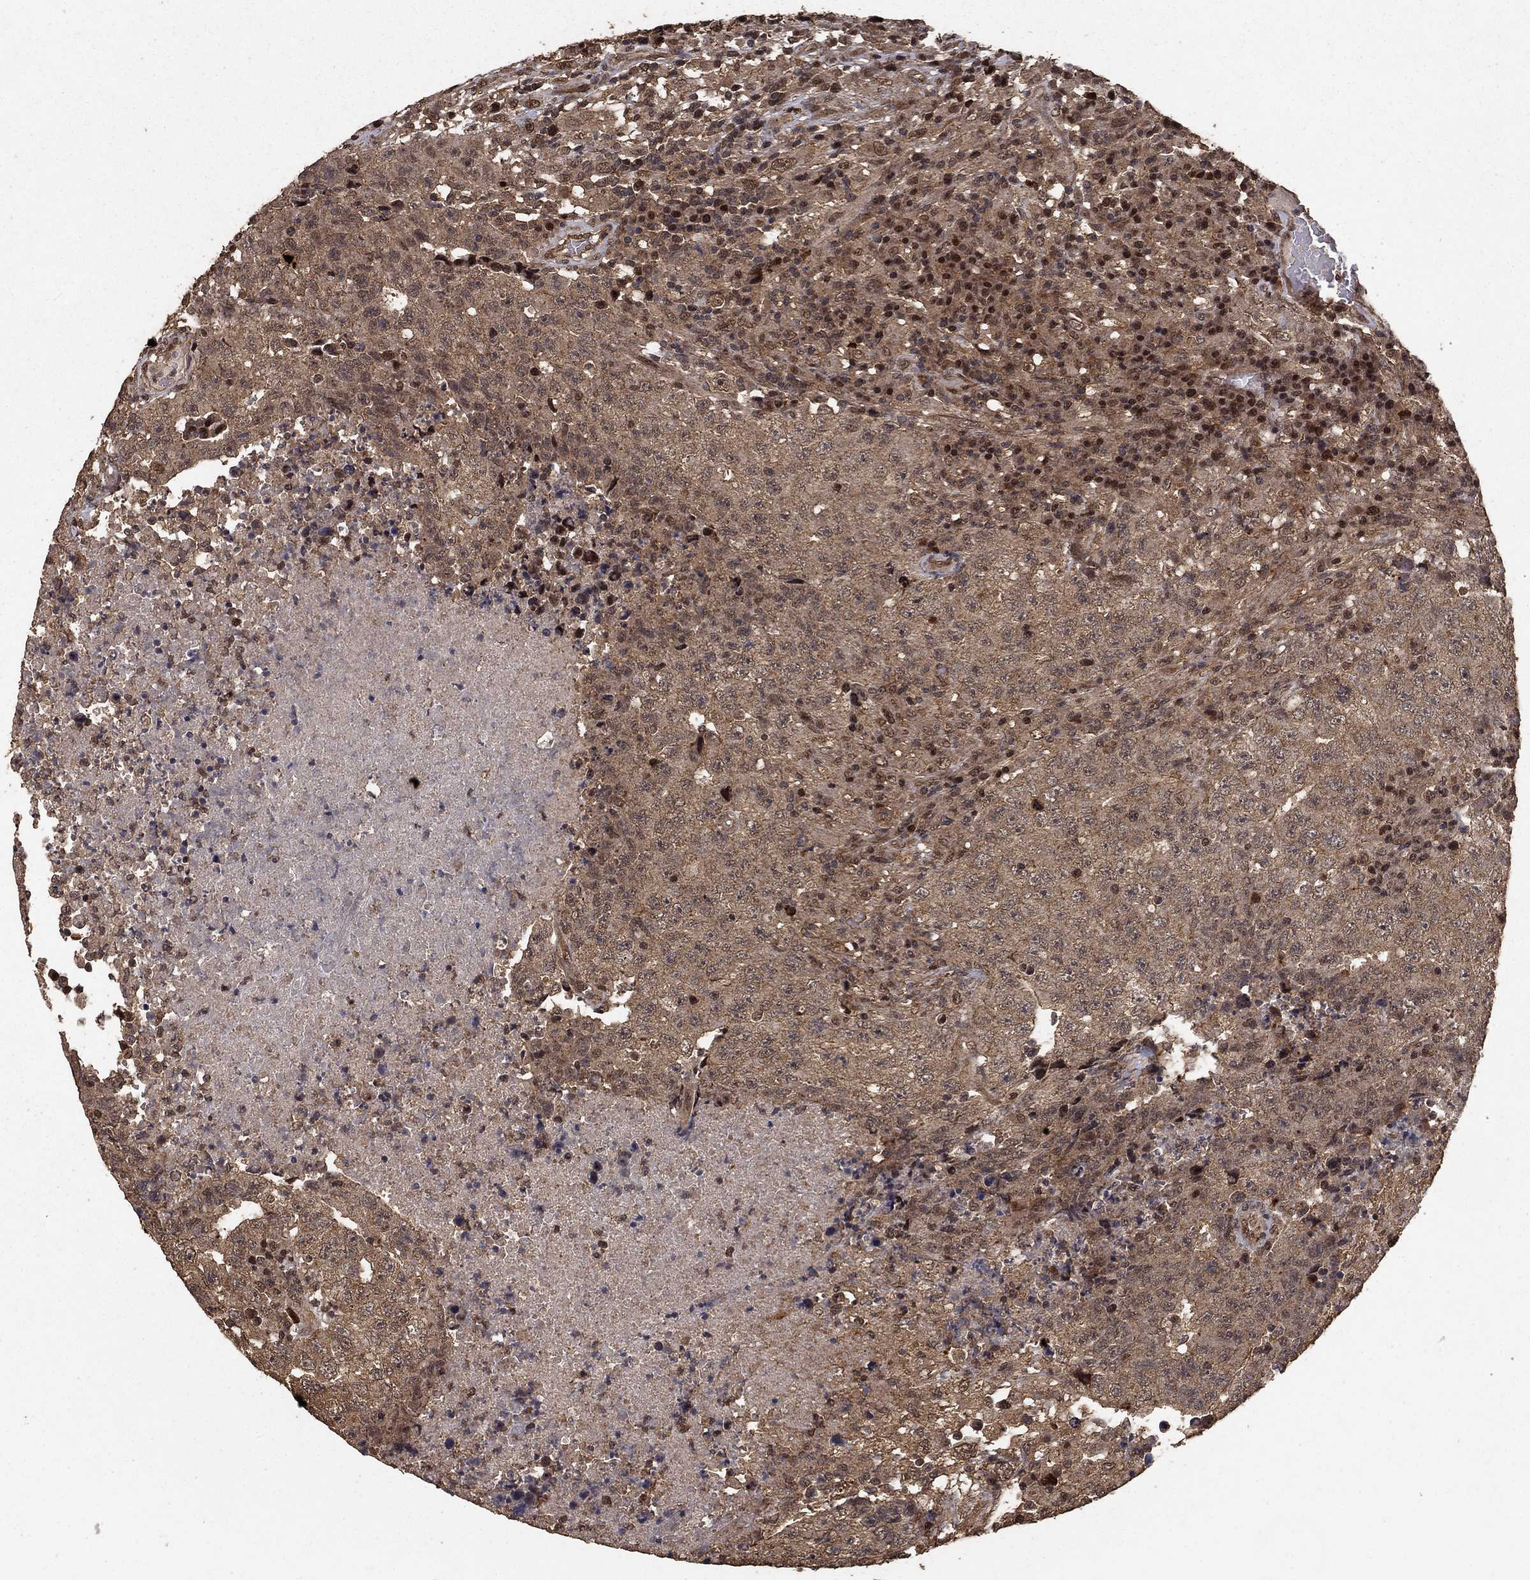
{"staining": {"intensity": "weak", "quantity": ">75%", "location": "cytoplasmic/membranous"}, "tissue": "testis cancer", "cell_type": "Tumor cells", "image_type": "cancer", "snomed": [{"axis": "morphology", "description": "Necrosis, NOS"}, {"axis": "morphology", "description": "Carcinoma, Embryonal, NOS"}, {"axis": "topography", "description": "Testis"}], "caption": "About >75% of tumor cells in testis cancer reveal weak cytoplasmic/membranous protein positivity as visualized by brown immunohistochemical staining.", "gene": "PRDM1", "patient": {"sex": "male", "age": 19}}